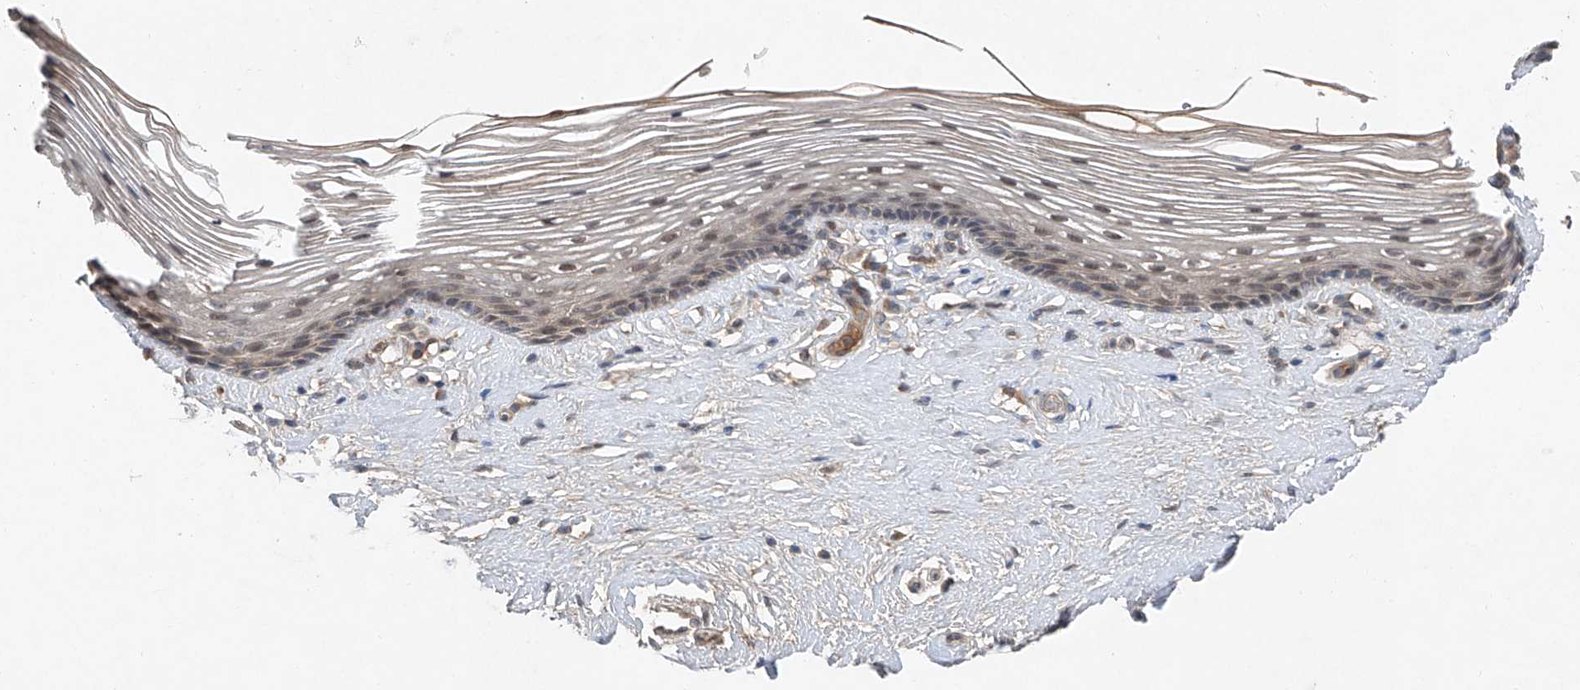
{"staining": {"intensity": "weak", "quantity": ">75%", "location": "cytoplasmic/membranous,nuclear"}, "tissue": "vagina", "cell_type": "Squamous epithelial cells", "image_type": "normal", "snomed": [{"axis": "morphology", "description": "Normal tissue, NOS"}, {"axis": "topography", "description": "Vagina"}], "caption": "Protein analysis of unremarkable vagina displays weak cytoplasmic/membranous,nuclear expression in approximately >75% of squamous epithelial cells. (IHC, brightfield microscopy, high magnification).", "gene": "FAM135A", "patient": {"sex": "female", "age": 46}}